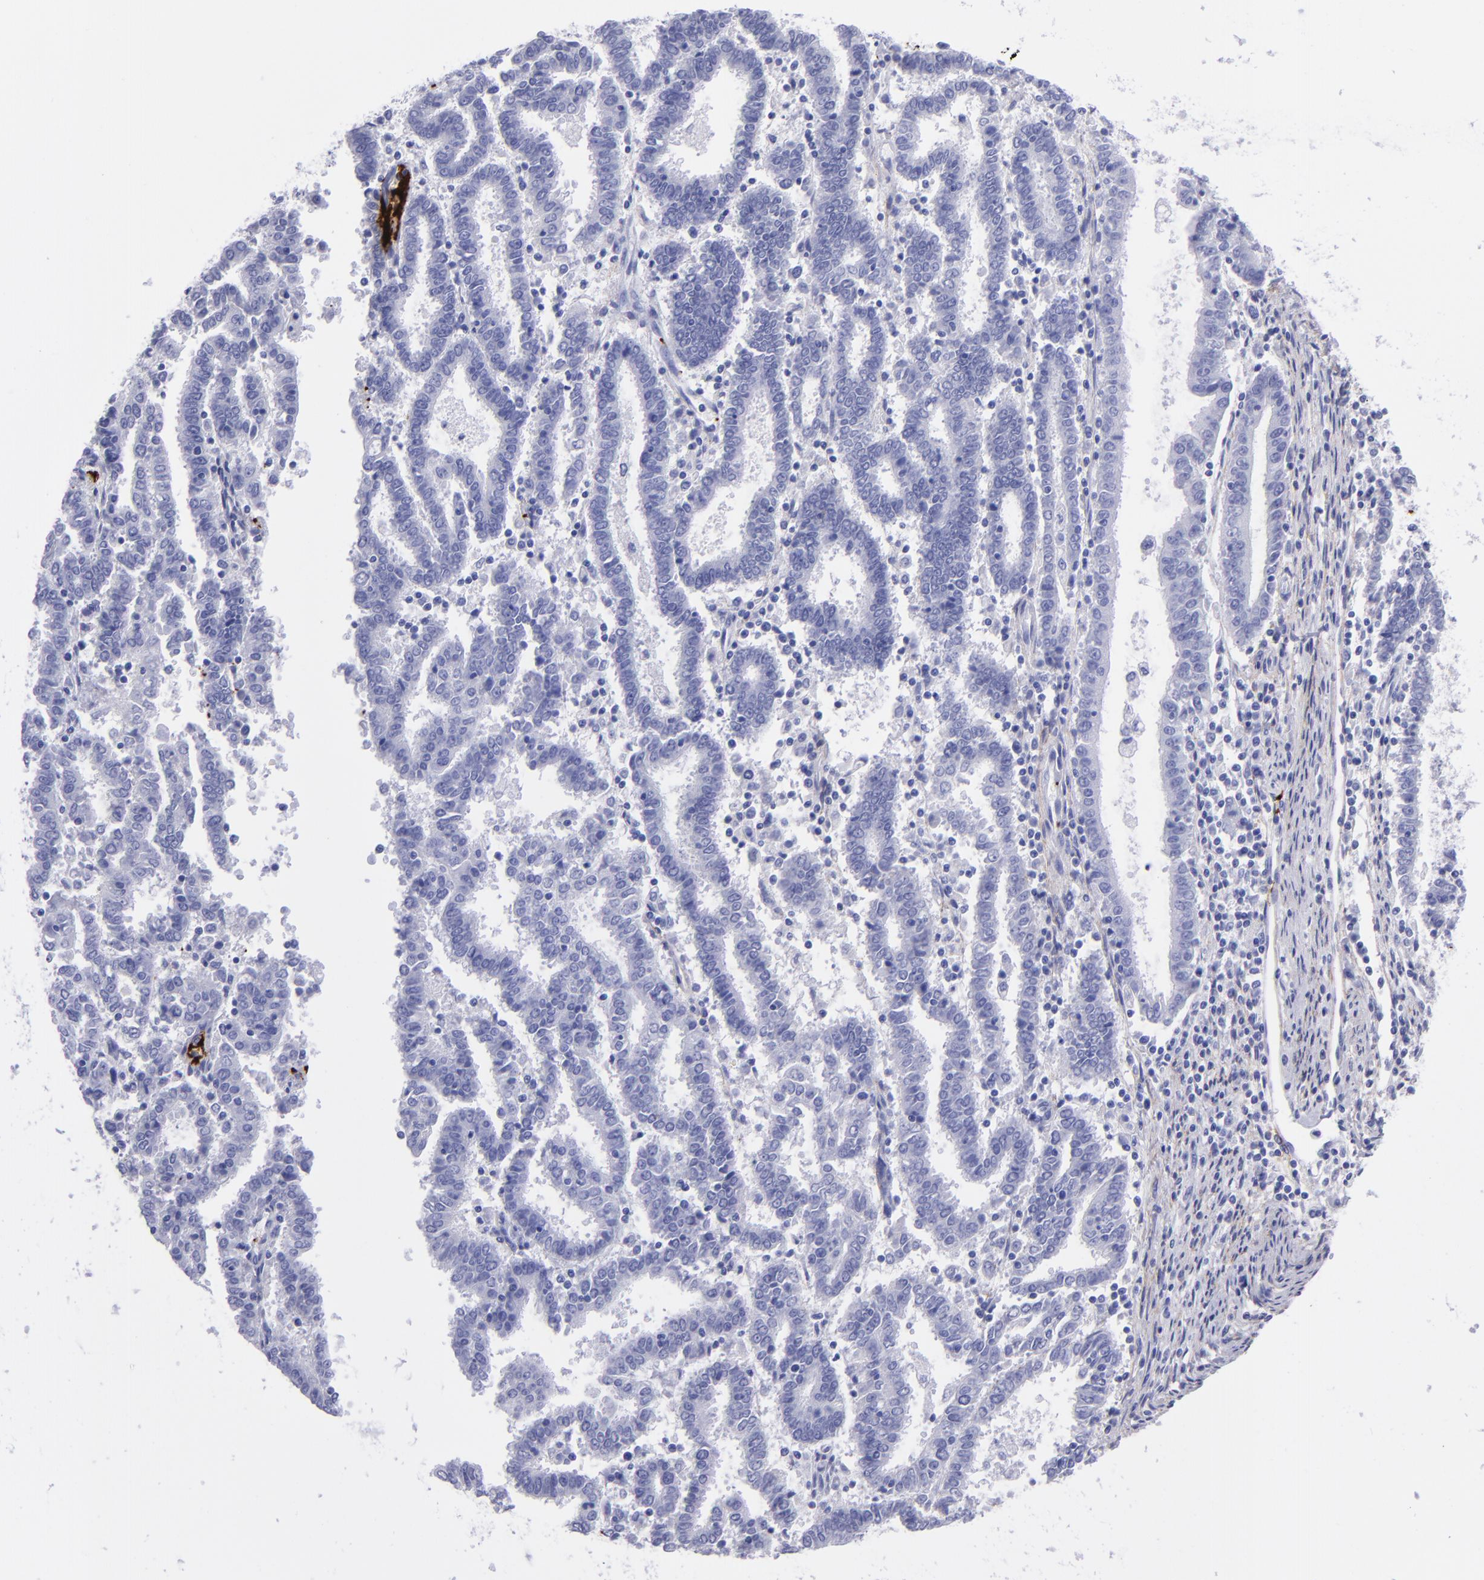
{"staining": {"intensity": "negative", "quantity": "none", "location": "none"}, "tissue": "endometrial cancer", "cell_type": "Tumor cells", "image_type": "cancer", "snomed": [{"axis": "morphology", "description": "Adenocarcinoma, NOS"}, {"axis": "topography", "description": "Uterus"}], "caption": "A high-resolution image shows immunohistochemistry staining of endometrial adenocarcinoma, which demonstrates no significant expression in tumor cells.", "gene": "EFCAB13", "patient": {"sex": "female", "age": 83}}